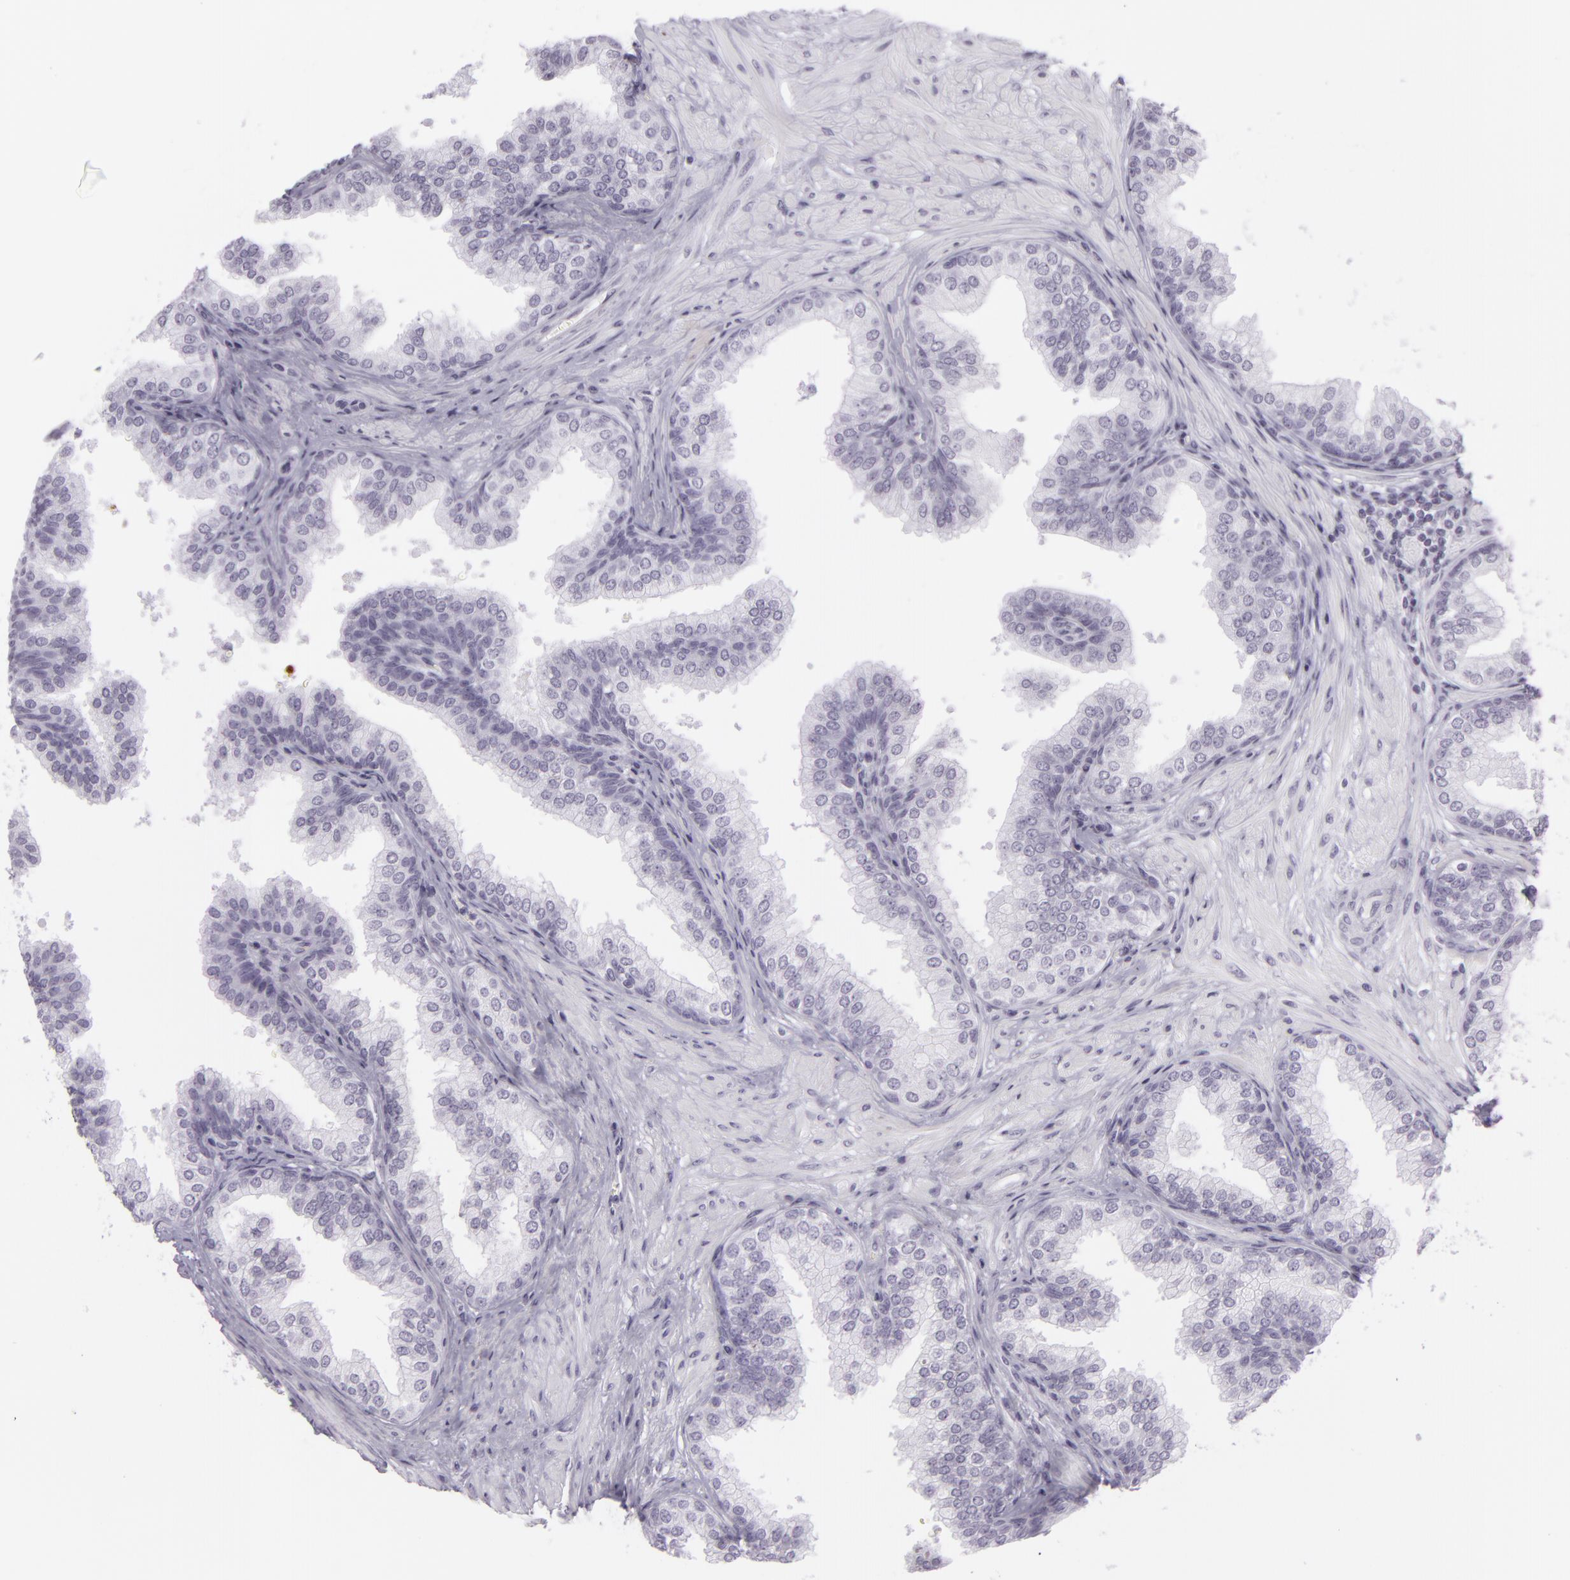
{"staining": {"intensity": "negative", "quantity": "none", "location": "none"}, "tissue": "prostate", "cell_type": "Glandular cells", "image_type": "normal", "snomed": [{"axis": "morphology", "description": "Normal tissue, NOS"}, {"axis": "topography", "description": "Prostate"}], "caption": "The histopathology image shows no significant positivity in glandular cells of prostate. (DAB (3,3'-diaminobenzidine) IHC with hematoxylin counter stain).", "gene": "MUC6", "patient": {"sex": "male", "age": 60}}